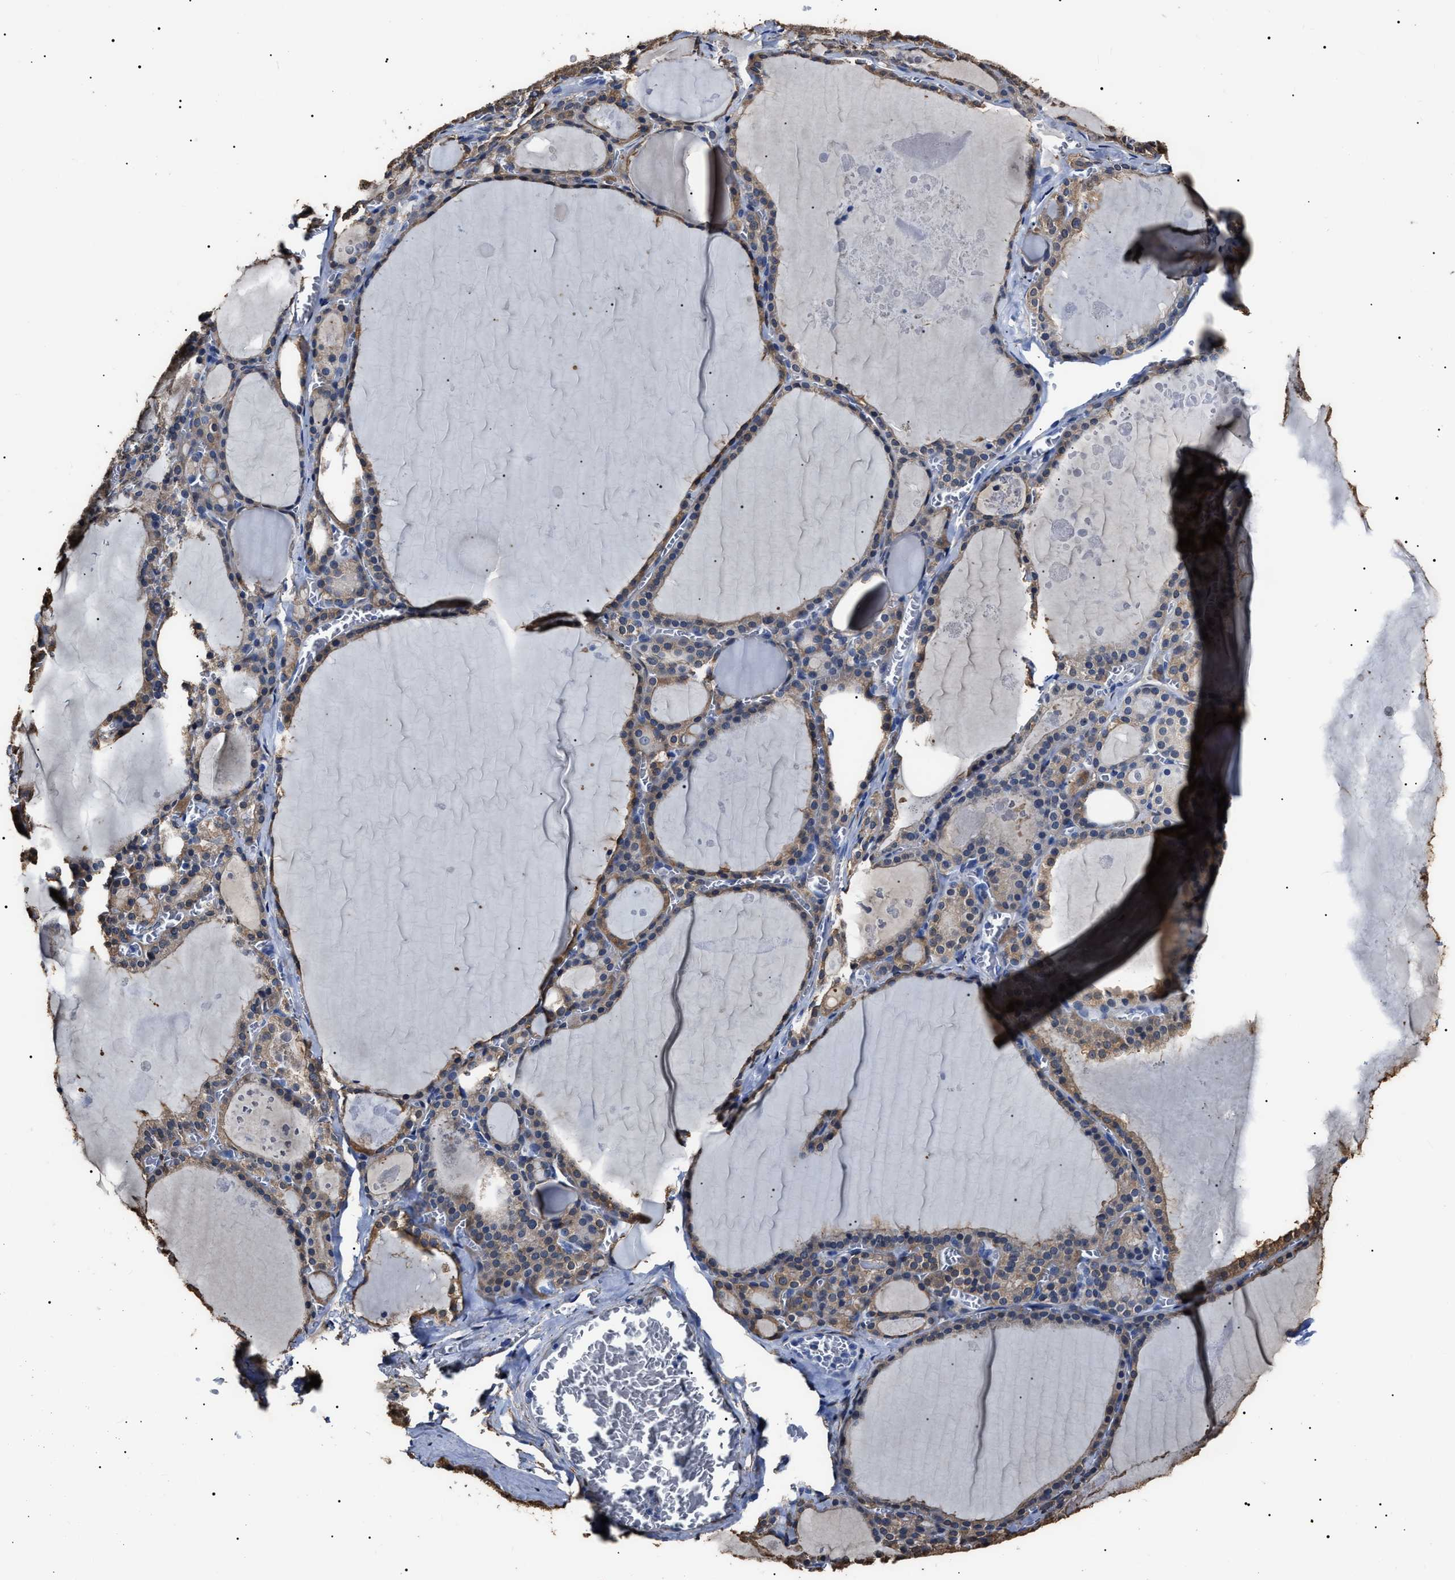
{"staining": {"intensity": "moderate", "quantity": ">75%", "location": "cytoplasmic/membranous"}, "tissue": "thyroid gland", "cell_type": "Glandular cells", "image_type": "normal", "snomed": [{"axis": "morphology", "description": "Normal tissue, NOS"}, {"axis": "topography", "description": "Thyroid gland"}], "caption": "Protein staining displays moderate cytoplasmic/membranous expression in about >75% of glandular cells in normal thyroid gland. (Brightfield microscopy of DAB IHC at high magnification).", "gene": "ALDH1A1", "patient": {"sex": "male", "age": 56}}